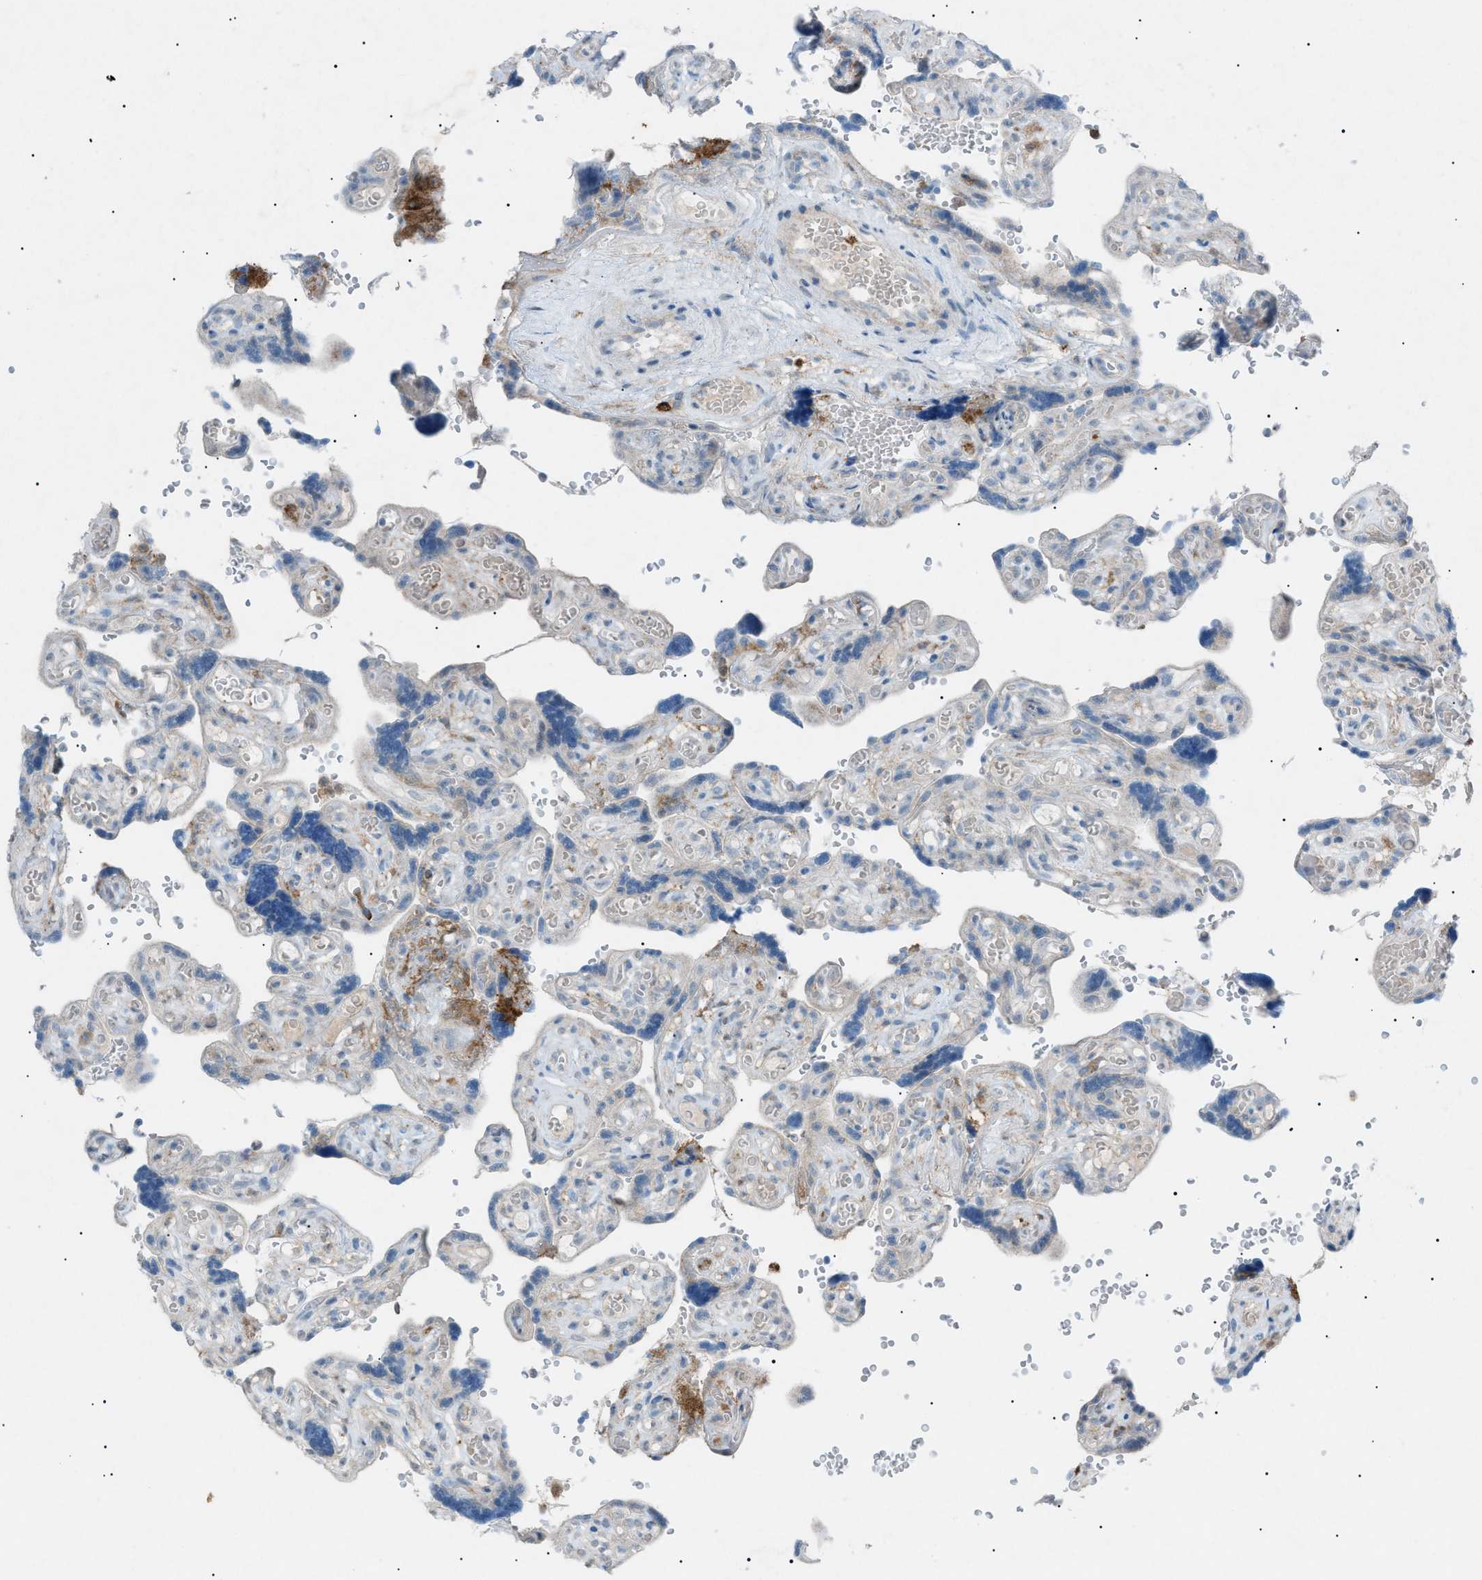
{"staining": {"intensity": "moderate", "quantity": "<25%", "location": "cytoplasmic/membranous"}, "tissue": "placenta", "cell_type": "Decidual cells", "image_type": "normal", "snomed": [{"axis": "morphology", "description": "Normal tissue, NOS"}, {"axis": "topography", "description": "Placenta"}], "caption": "Placenta stained with immunohistochemistry displays moderate cytoplasmic/membranous staining in about <25% of decidual cells.", "gene": "BTK", "patient": {"sex": "female", "age": 30}}